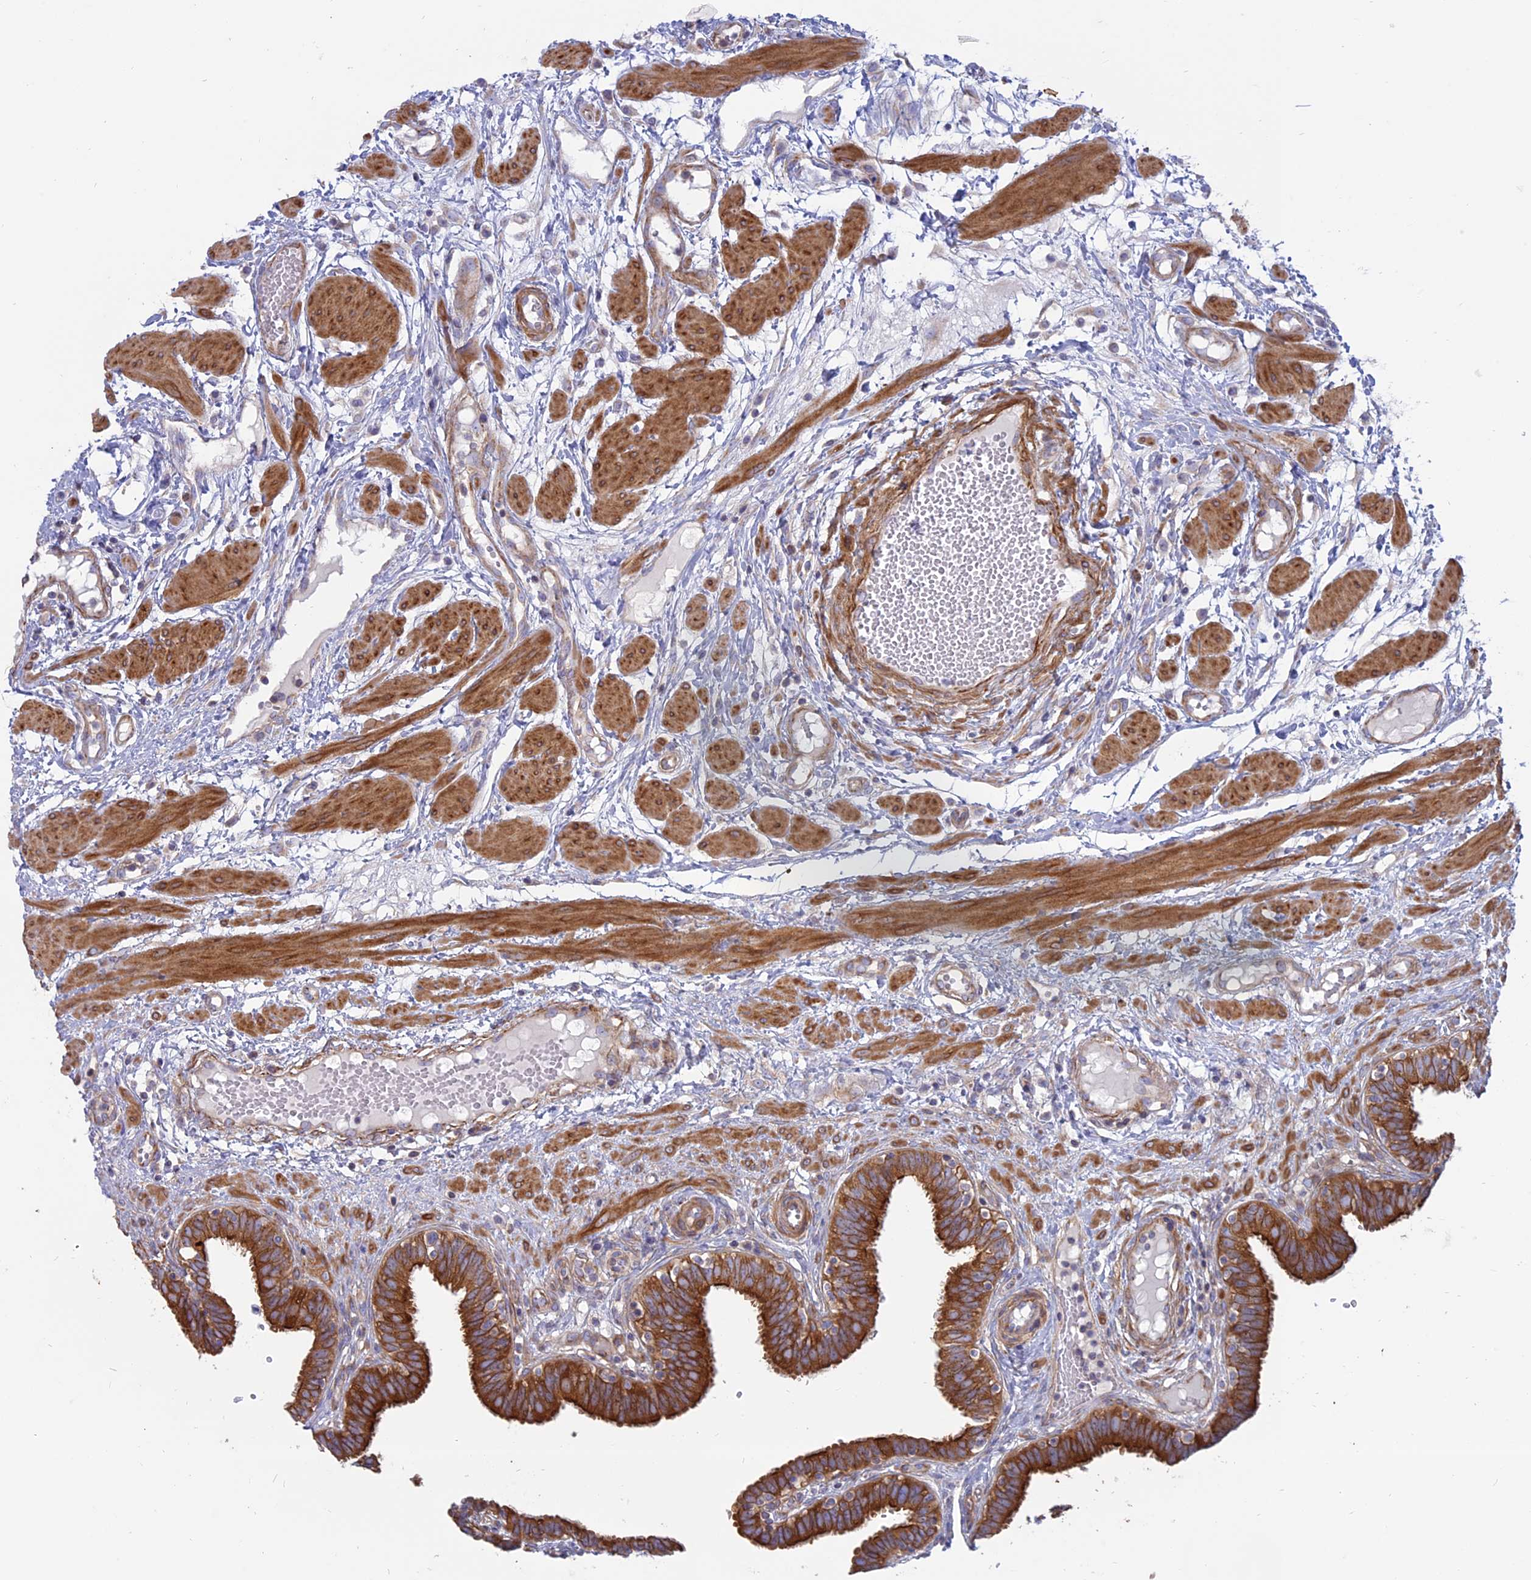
{"staining": {"intensity": "strong", "quantity": ">75%", "location": "cytoplasmic/membranous"}, "tissue": "fallopian tube", "cell_type": "Glandular cells", "image_type": "normal", "snomed": [{"axis": "morphology", "description": "Normal tissue, NOS"}, {"axis": "topography", "description": "Fallopian tube"}, {"axis": "topography", "description": "Placenta"}], "caption": "Immunohistochemical staining of unremarkable human fallopian tube exhibits high levels of strong cytoplasmic/membranous staining in approximately >75% of glandular cells. The staining was performed using DAB, with brown indicating positive protein expression. Nuclei are stained blue with hematoxylin.", "gene": "MYO5B", "patient": {"sex": "female", "age": 32}}